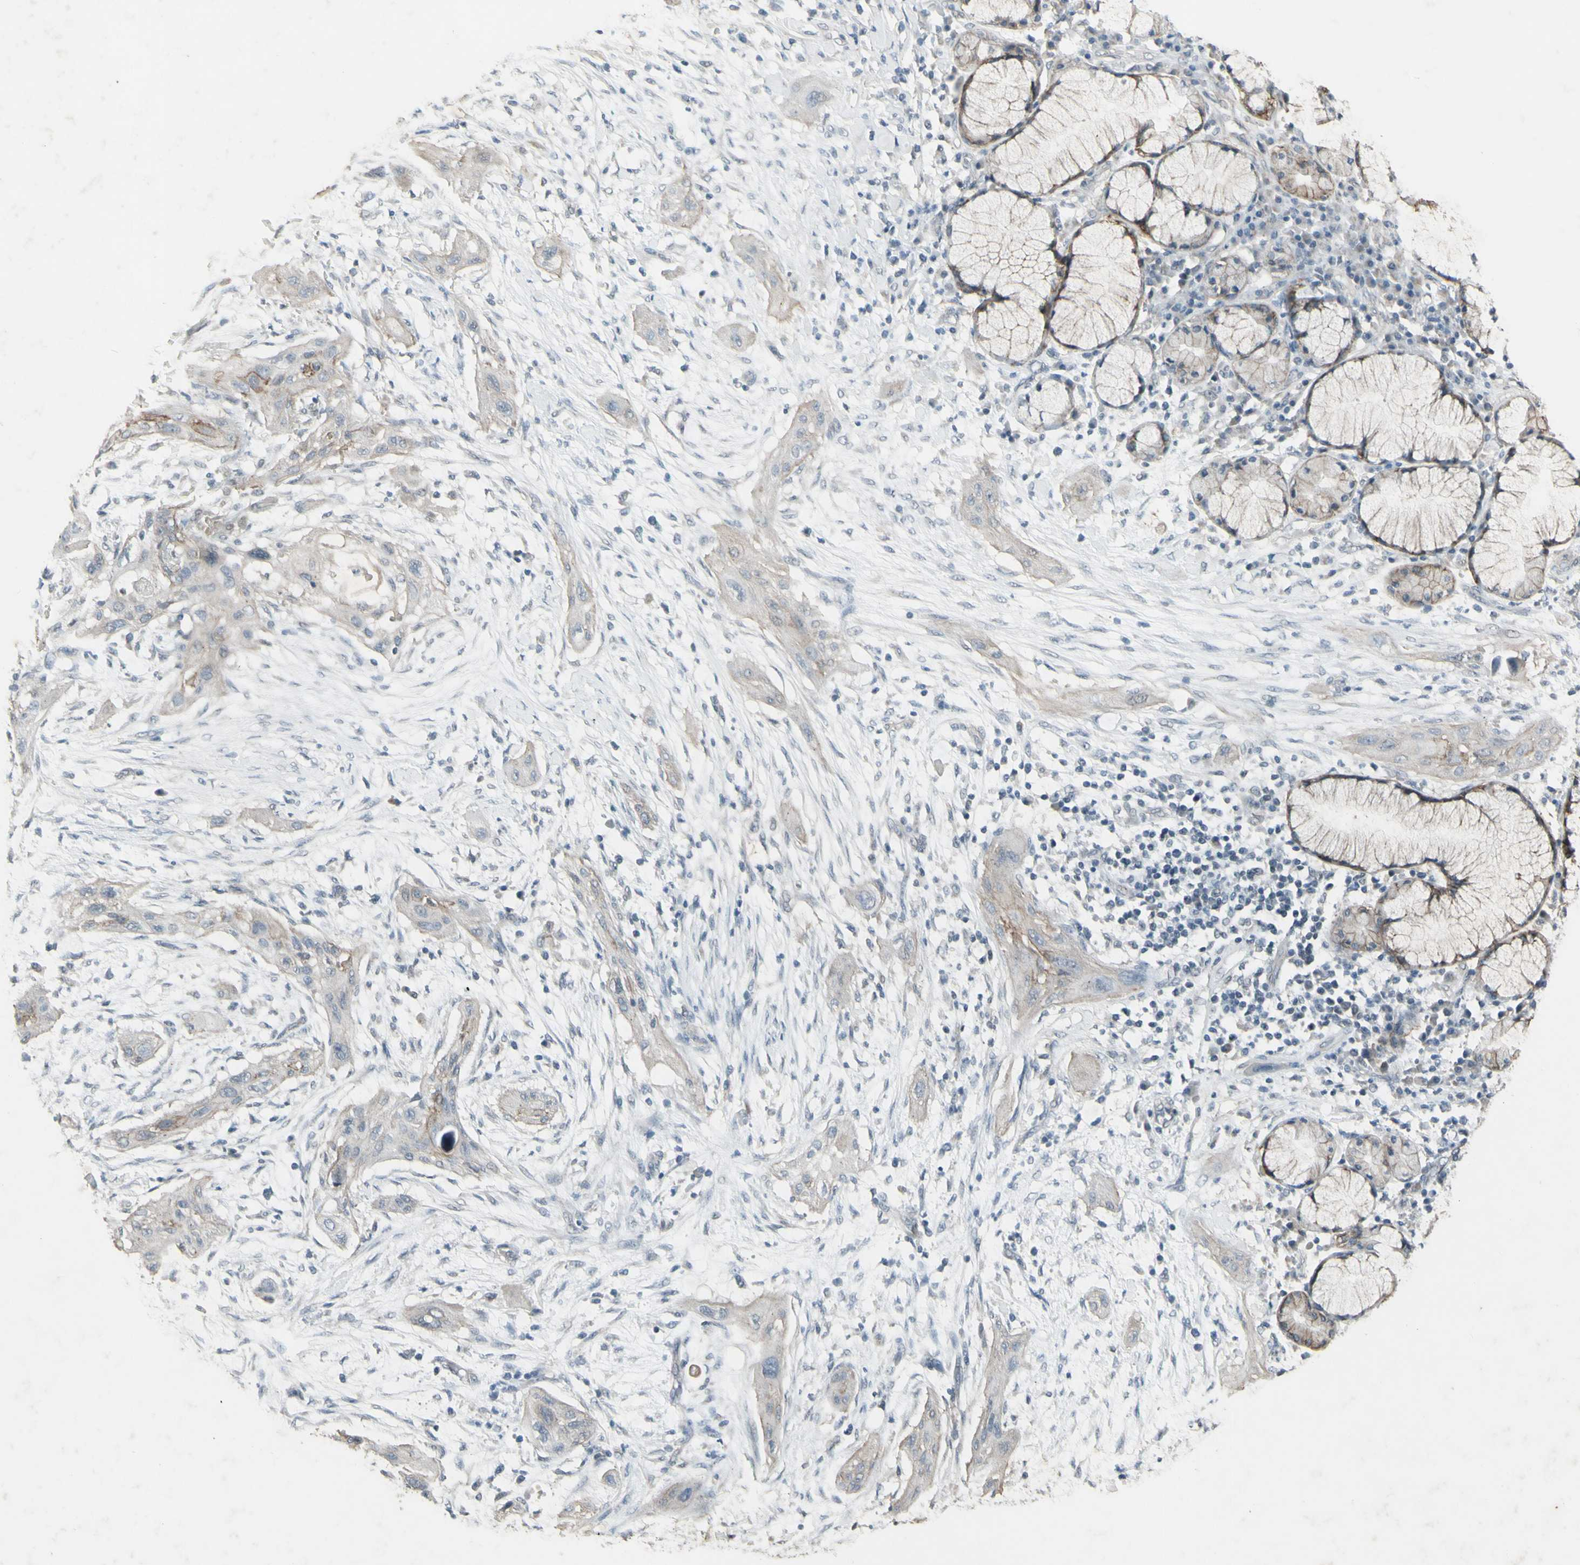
{"staining": {"intensity": "negative", "quantity": "none", "location": "none"}, "tissue": "lung cancer", "cell_type": "Tumor cells", "image_type": "cancer", "snomed": [{"axis": "morphology", "description": "Squamous cell carcinoma, NOS"}, {"axis": "topography", "description": "Lung"}], "caption": "DAB (3,3'-diaminobenzidine) immunohistochemical staining of lung cancer (squamous cell carcinoma) displays no significant positivity in tumor cells.", "gene": "FXYD3", "patient": {"sex": "female", "age": 47}}